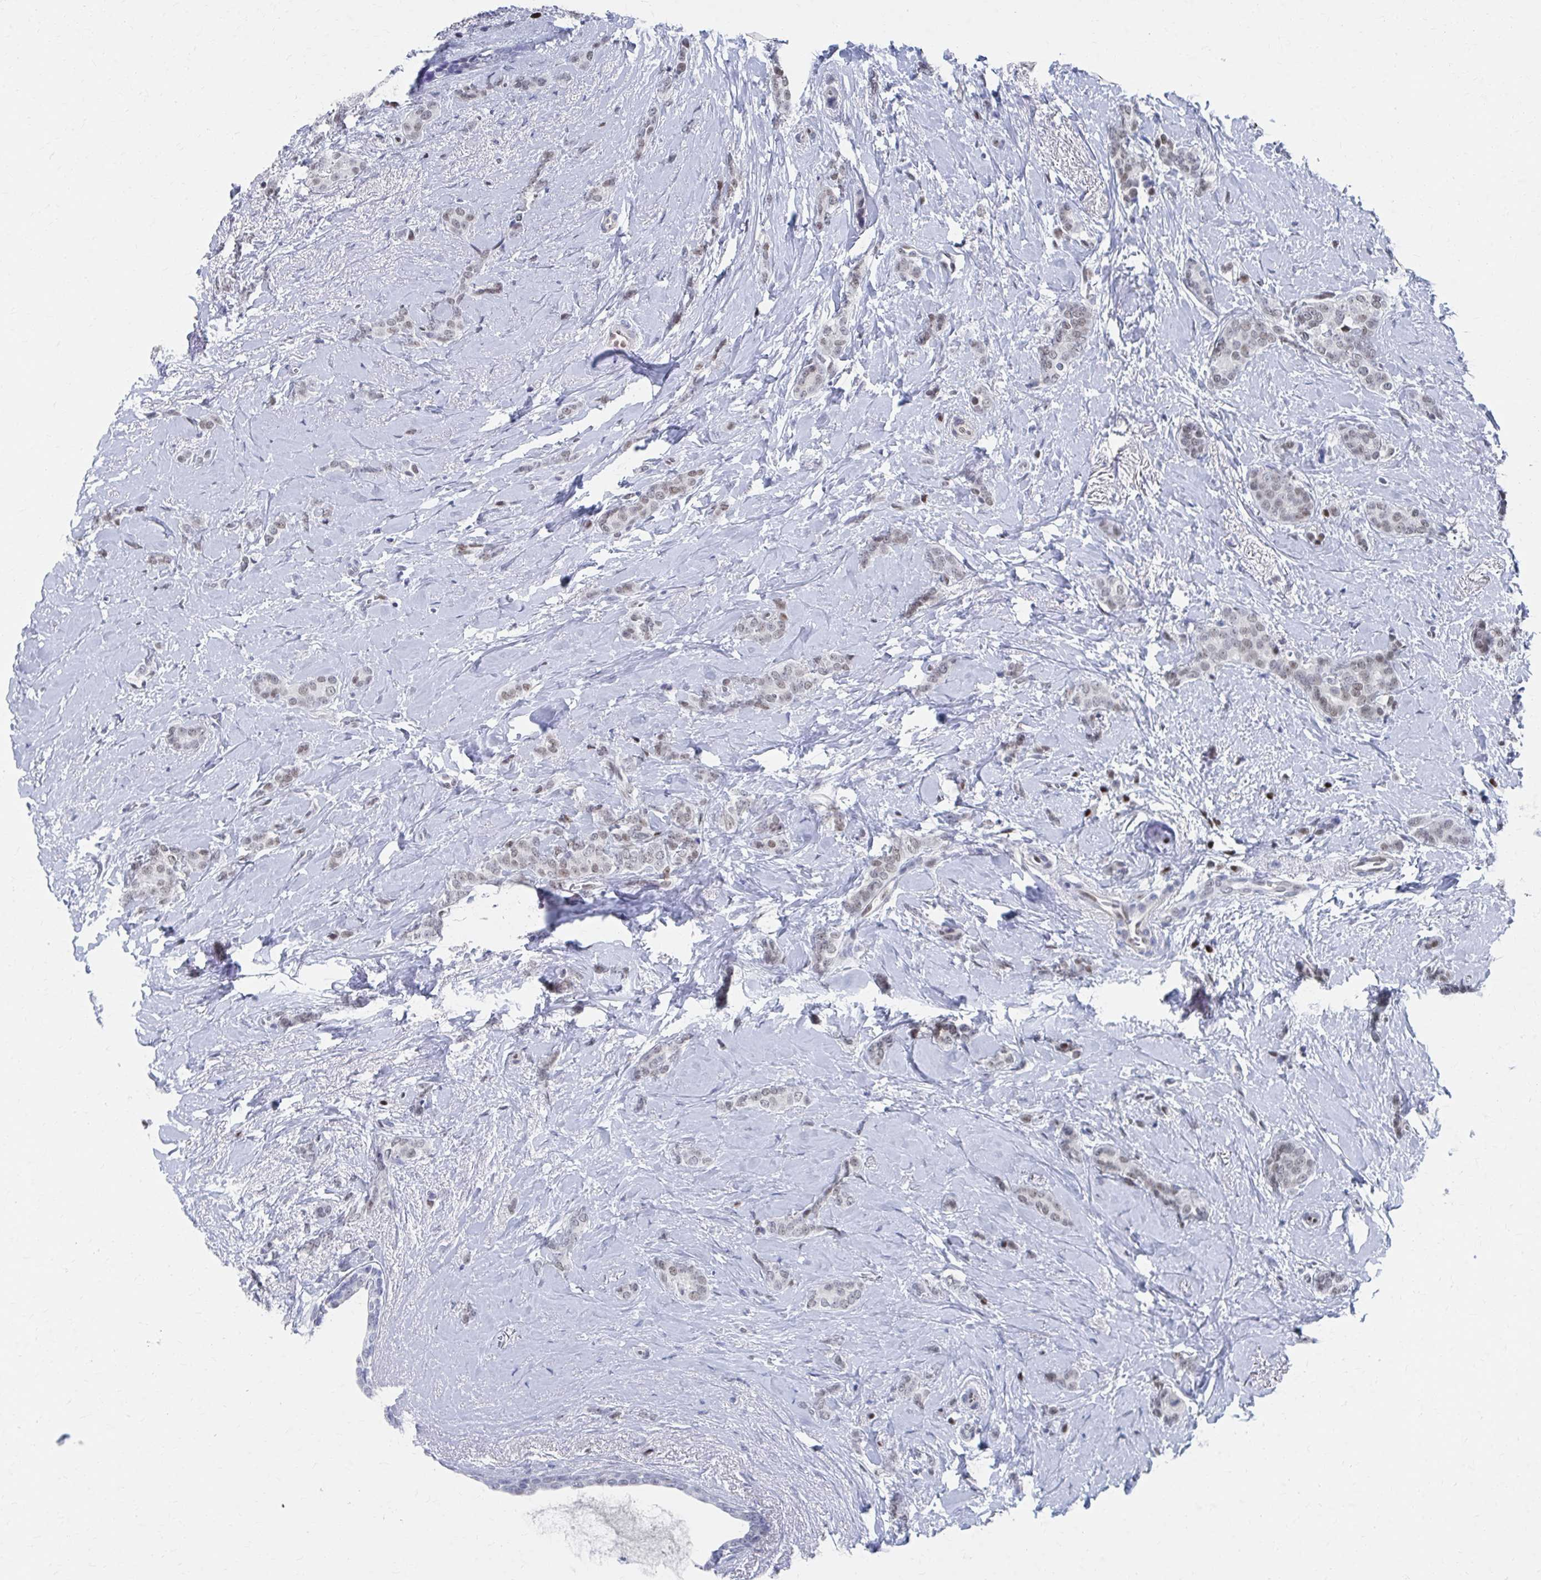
{"staining": {"intensity": "weak", "quantity": ">75%", "location": "nuclear"}, "tissue": "breast cancer", "cell_type": "Tumor cells", "image_type": "cancer", "snomed": [{"axis": "morphology", "description": "Normal tissue, NOS"}, {"axis": "morphology", "description": "Duct carcinoma"}, {"axis": "topography", "description": "Breast"}], "caption": "Immunohistochemical staining of human breast cancer reveals low levels of weak nuclear protein expression in about >75% of tumor cells.", "gene": "CDIN1", "patient": {"sex": "female", "age": 77}}